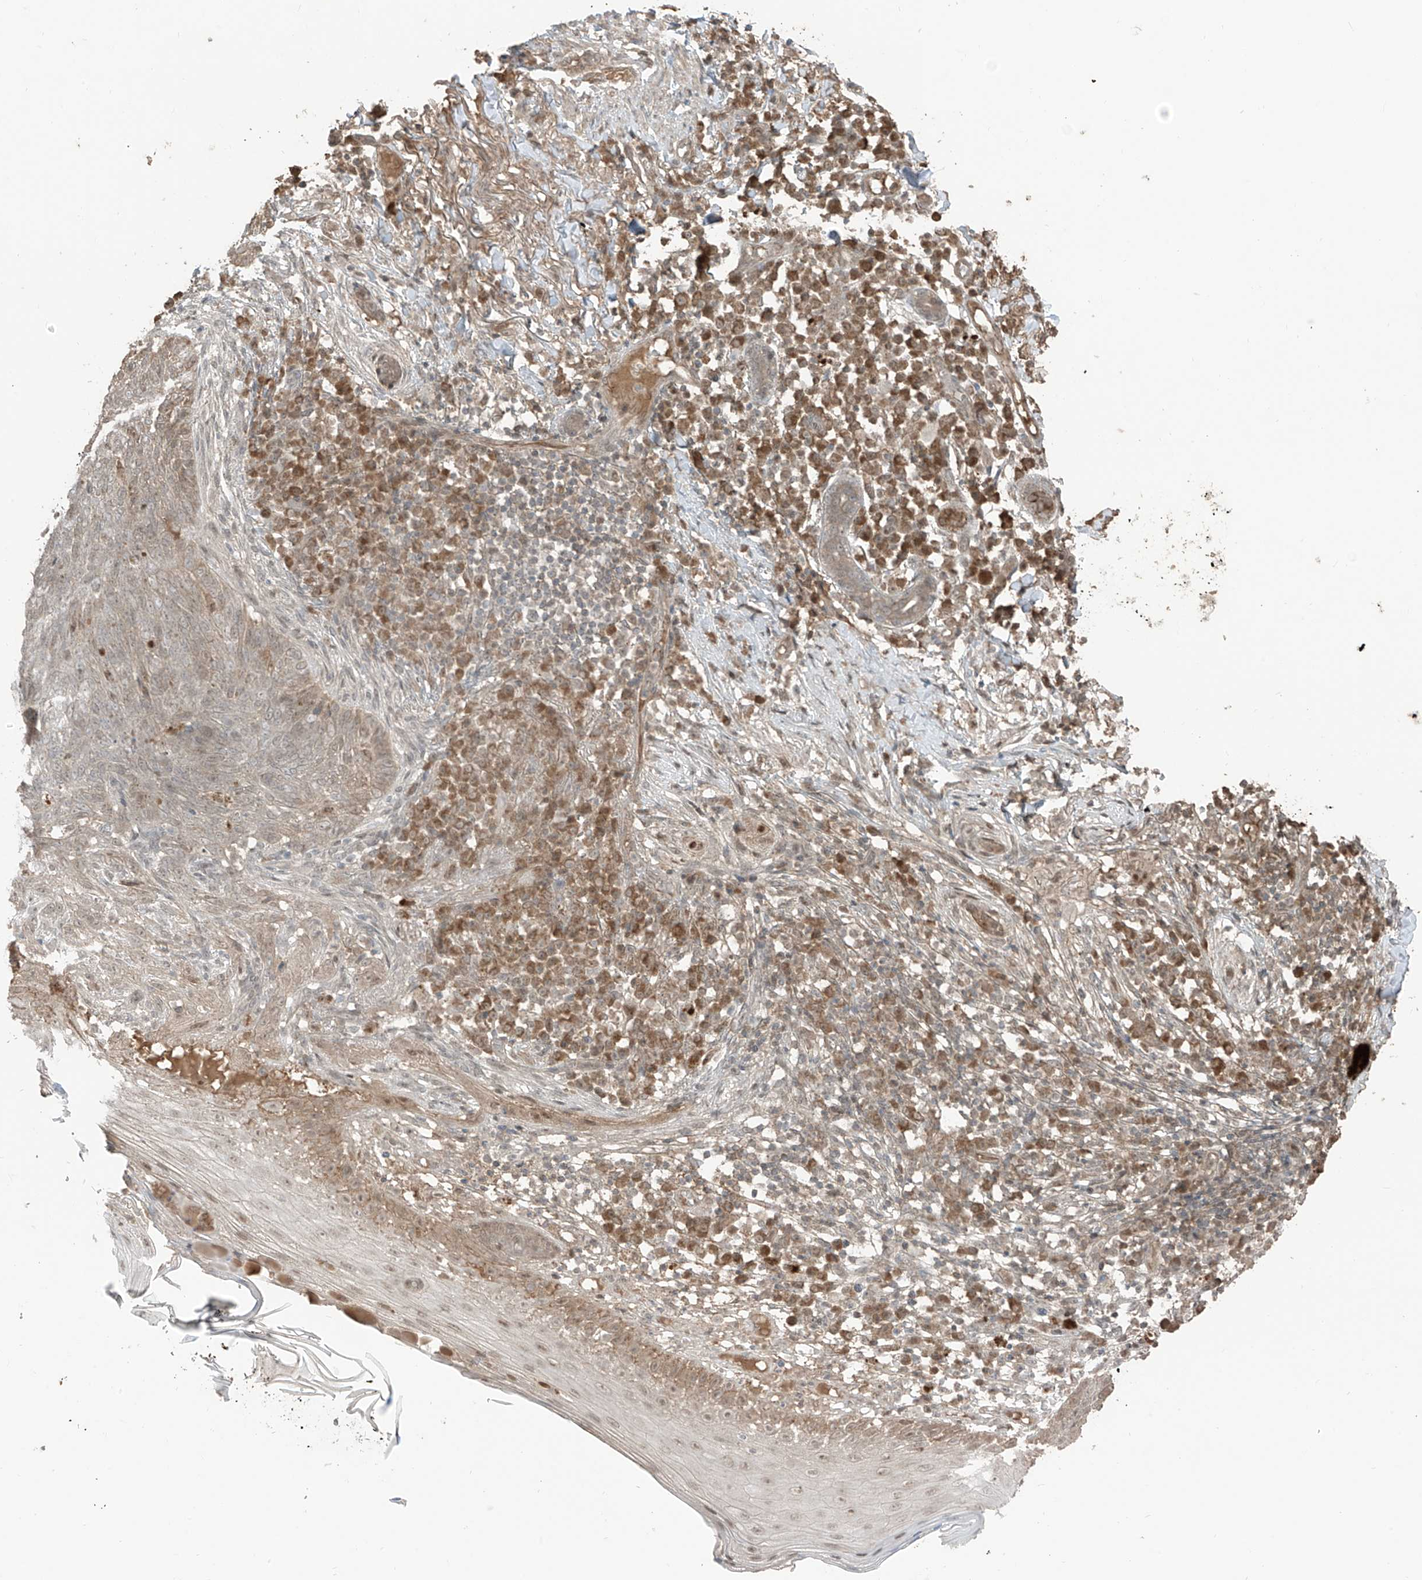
{"staining": {"intensity": "moderate", "quantity": "<25%", "location": "cytoplasmic/membranous"}, "tissue": "skin cancer", "cell_type": "Tumor cells", "image_type": "cancer", "snomed": [{"axis": "morphology", "description": "Basal cell carcinoma"}, {"axis": "topography", "description": "Skin"}], "caption": "This is a photomicrograph of immunohistochemistry staining of skin cancer, which shows moderate positivity in the cytoplasmic/membranous of tumor cells.", "gene": "COLGALT2", "patient": {"sex": "male", "age": 85}}